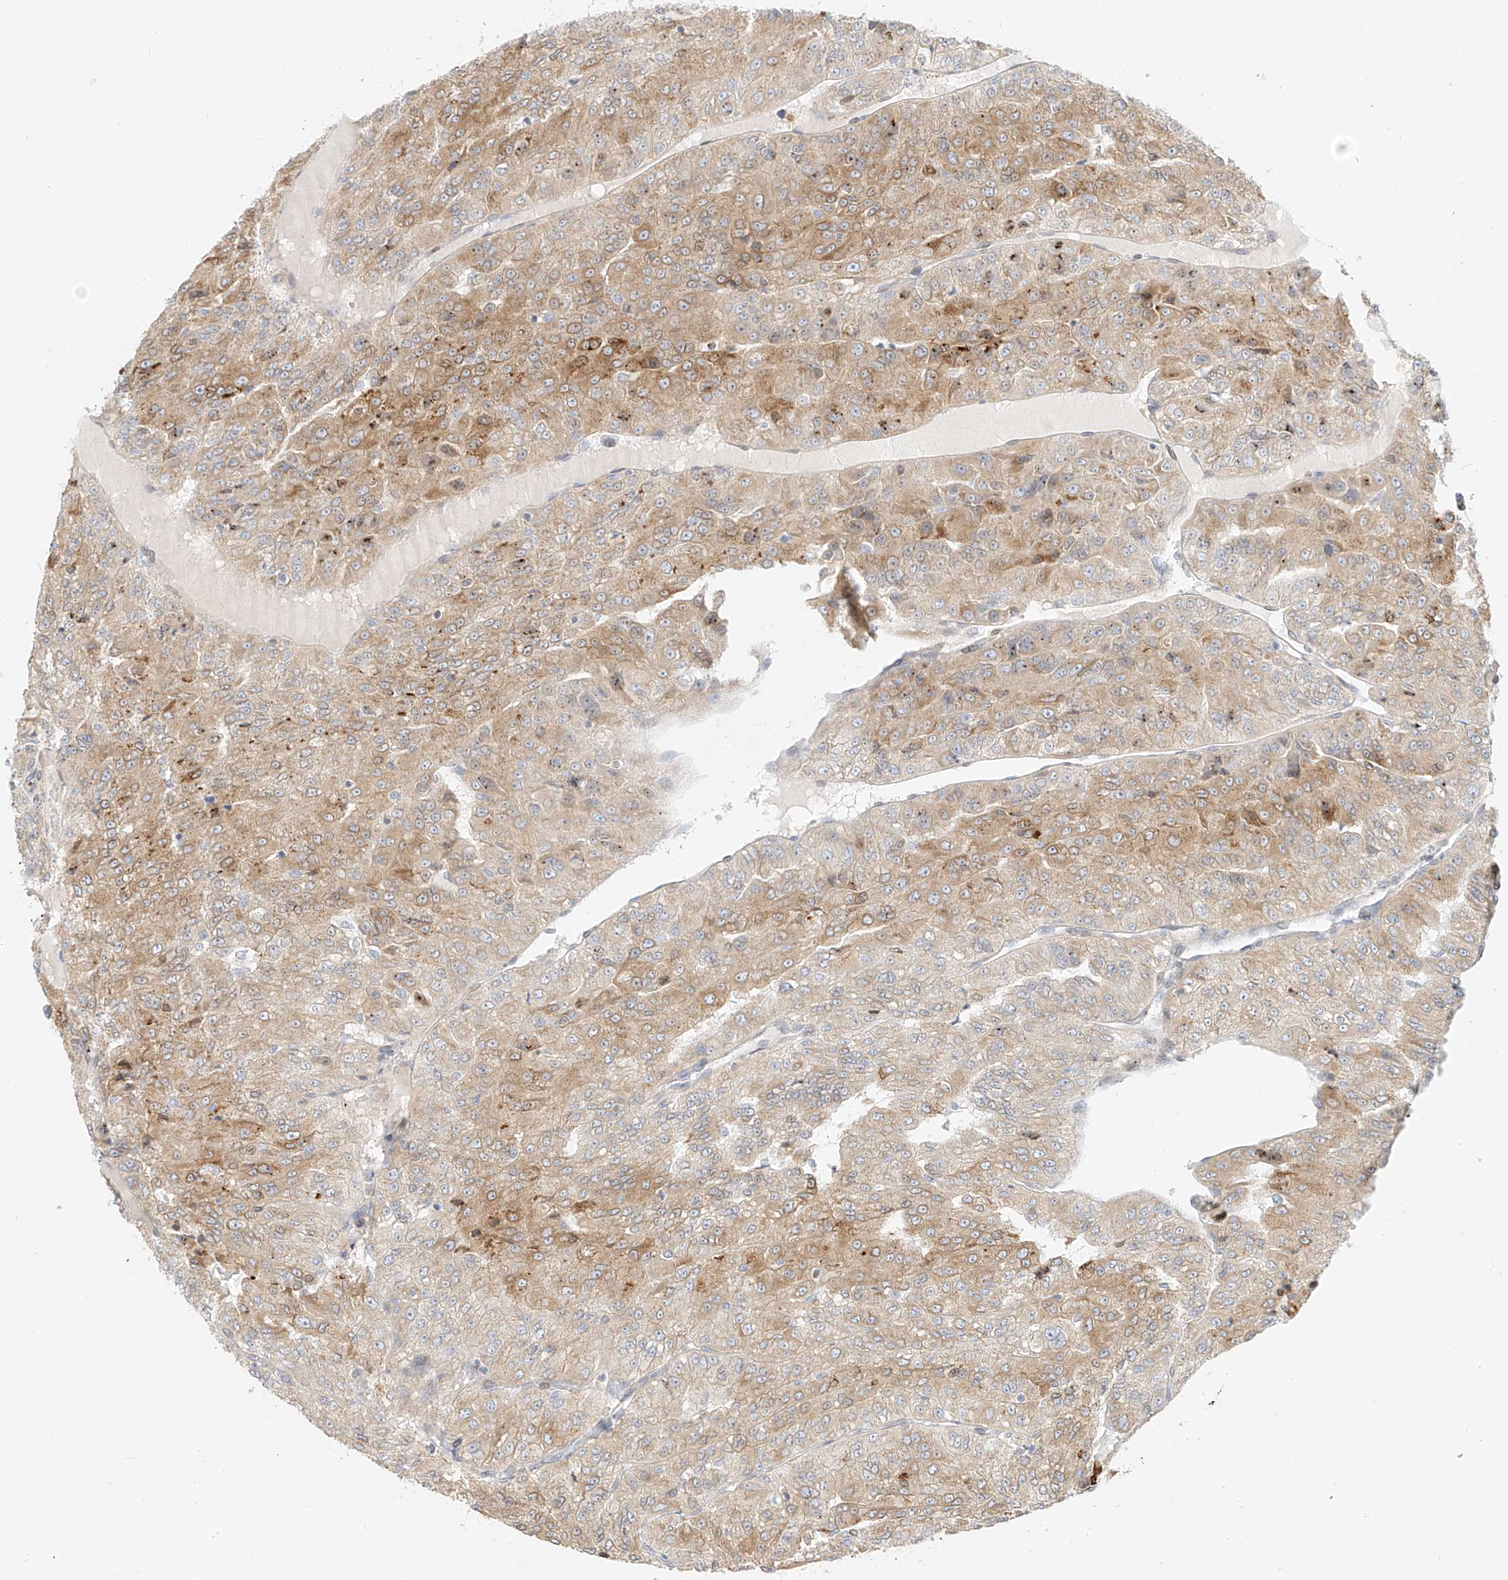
{"staining": {"intensity": "moderate", "quantity": ">75%", "location": "cytoplasmic/membranous"}, "tissue": "renal cancer", "cell_type": "Tumor cells", "image_type": "cancer", "snomed": [{"axis": "morphology", "description": "Adenocarcinoma, NOS"}, {"axis": "topography", "description": "Kidney"}], "caption": "Immunohistochemistry histopathology image of neoplastic tissue: human renal cancer stained using immunohistochemistry displays medium levels of moderate protein expression localized specifically in the cytoplasmic/membranous of tumor cells, appearing as a cytoplasmic/membranous brown color.", "gene": "PCYOX1", "patient": {"sex": "female", "age": 63}}